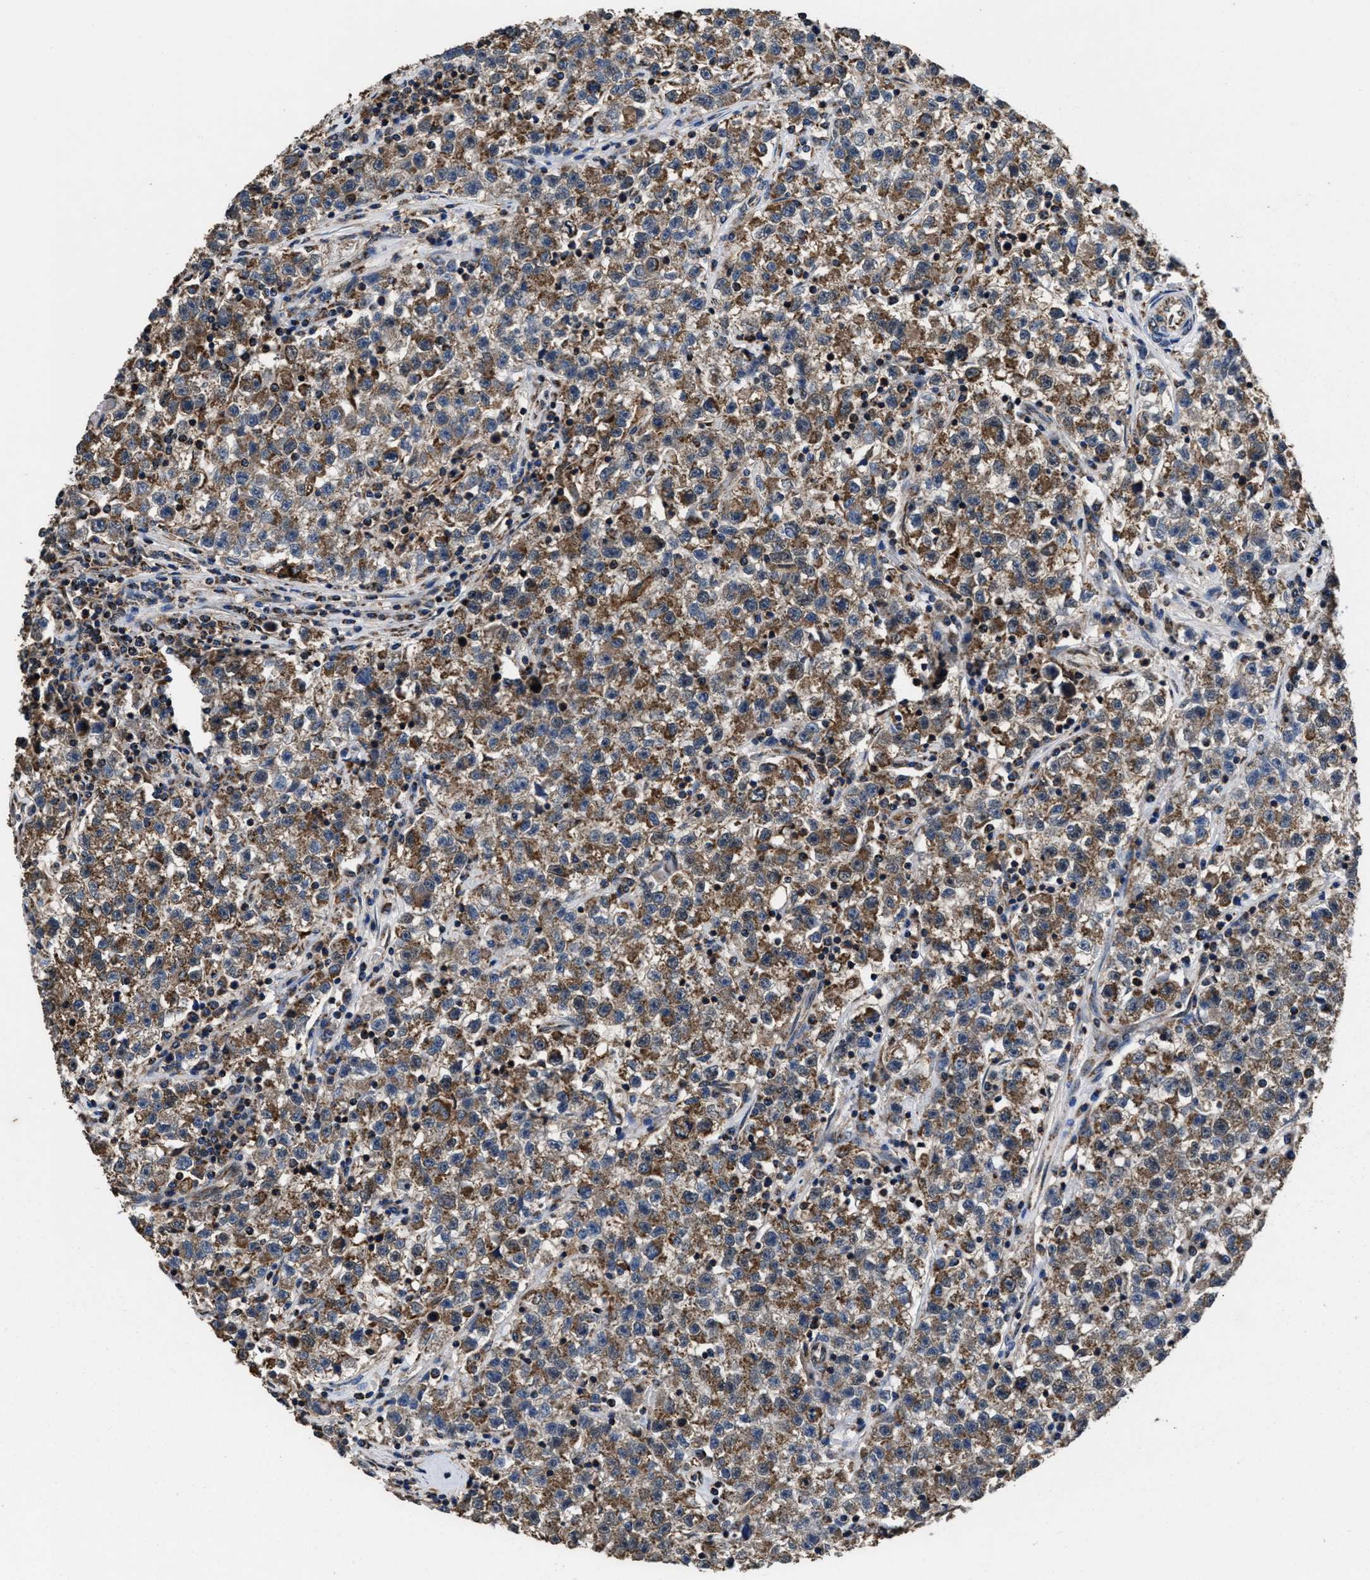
{"staining": {"intensity": "moderate", "quantity": ">75%", "location": "cytoplasmic/membranous"}, "tissue": "testis cancer", "cell_type": "Tumor cells", "image_type": "cancer", "snomed": [{"axis": "morphology", "description": "Seminoma, NOS"}, {"axis": "topography", "description": "Testis"}], "caption": "Tumor cells display medium levels of moderate cytoplasmic/membranous positivity in about >75% of cells in human testis seminoma. Nuclei are stained in blue.", "gene": "ACLY", "patient": {"sex": "male", "age": 22}}